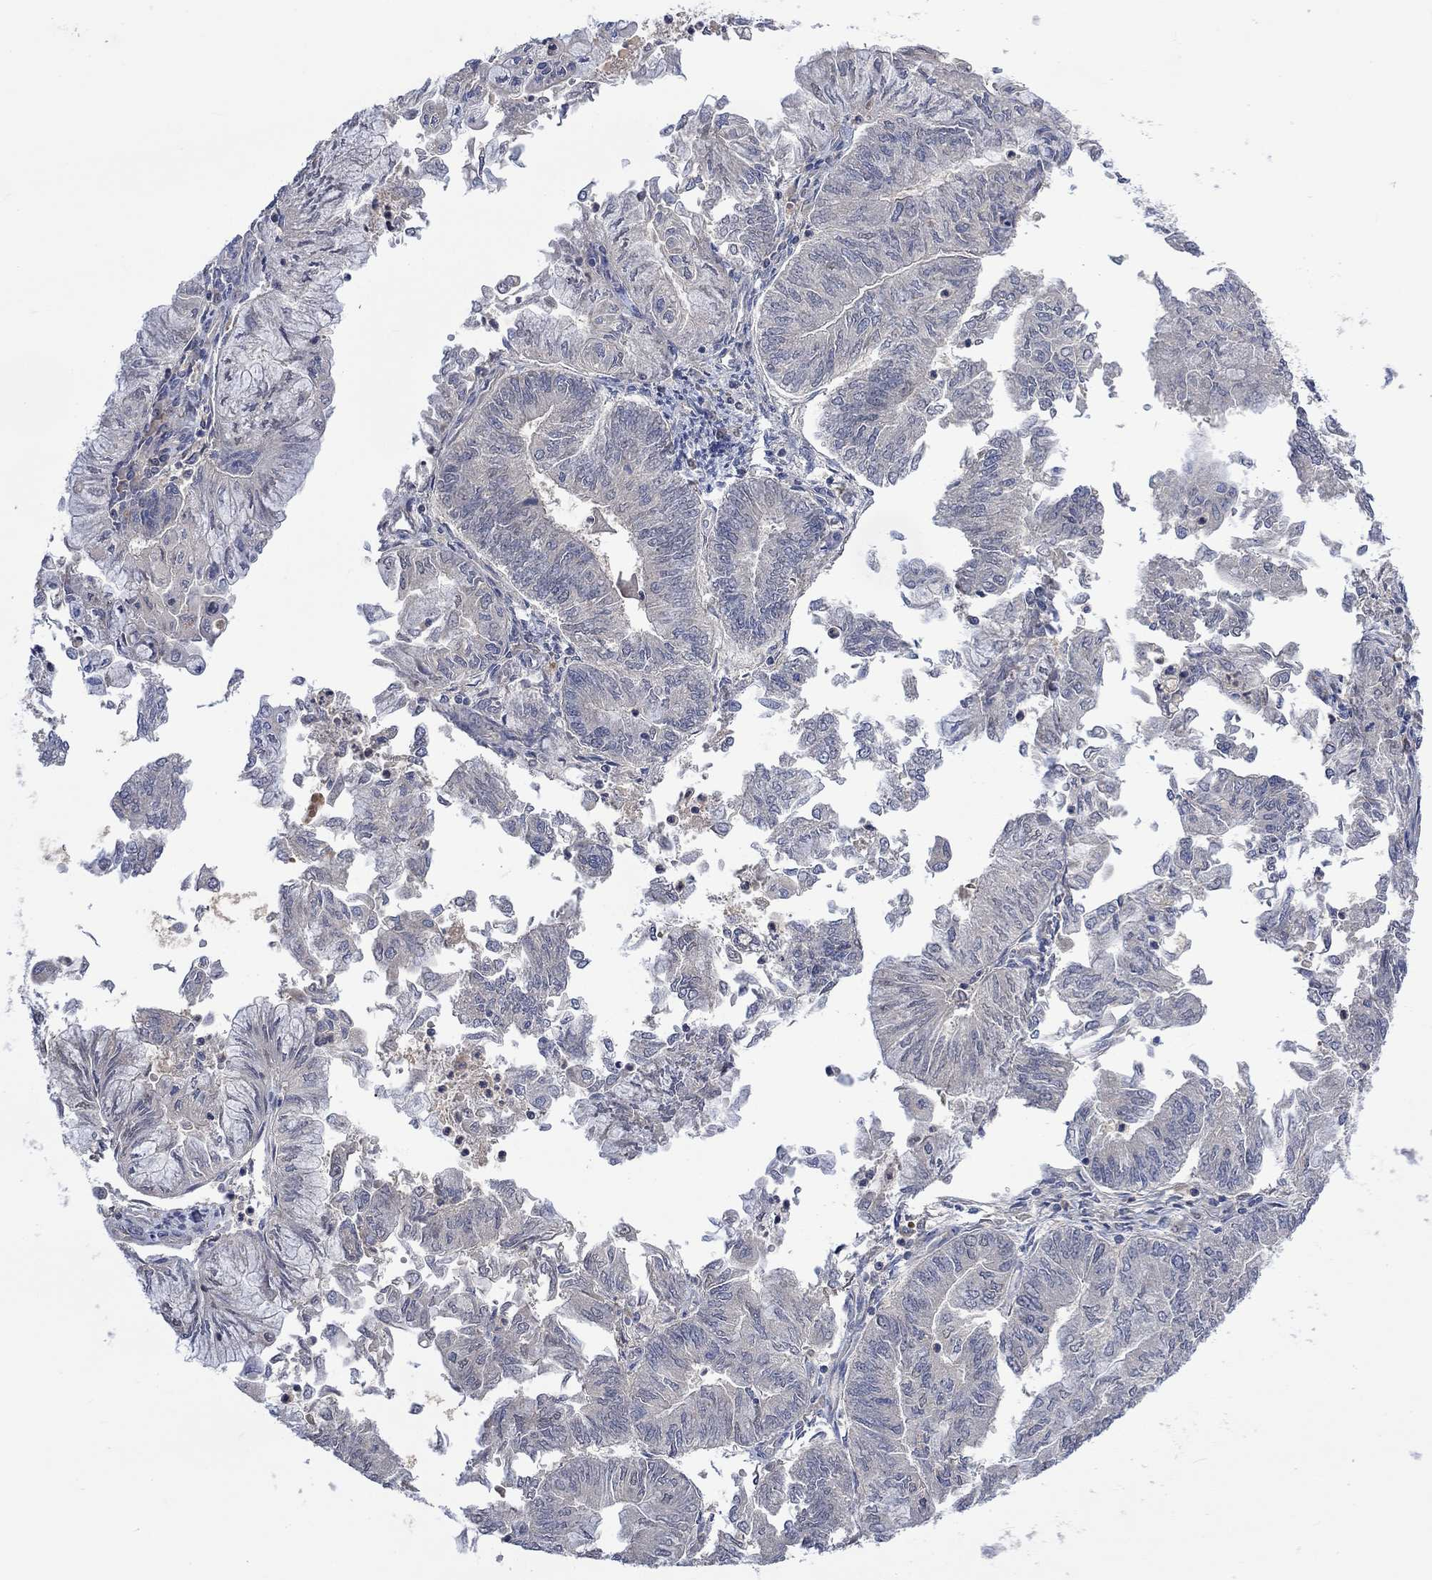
{"staining": {"intensity": "negative", "quantity": "none", "location": "none"}, "tissue": "endometrial cancer", "cell_type": "Tumor cells", "image_type": "cancer", "snomed": [{"axis": "morphology", "description": "Adenocarcinoma, NOS"}, {"axis": "topography", "description": "Endometrium"}], "caption": "This is a micrograph of immunohistochemistry staining of adenocarcinoma (endometrial), which shows no positivity in tumor cells. The staining was performed using DAB (3,3'-diaminobenzidine) to visualize the protein expression in brown, while the nuclei were stained in blue with hematoxylin (Magnification: 20x).", "gene": "MSTN", "patient": {"sex": "female", "age": 59}}